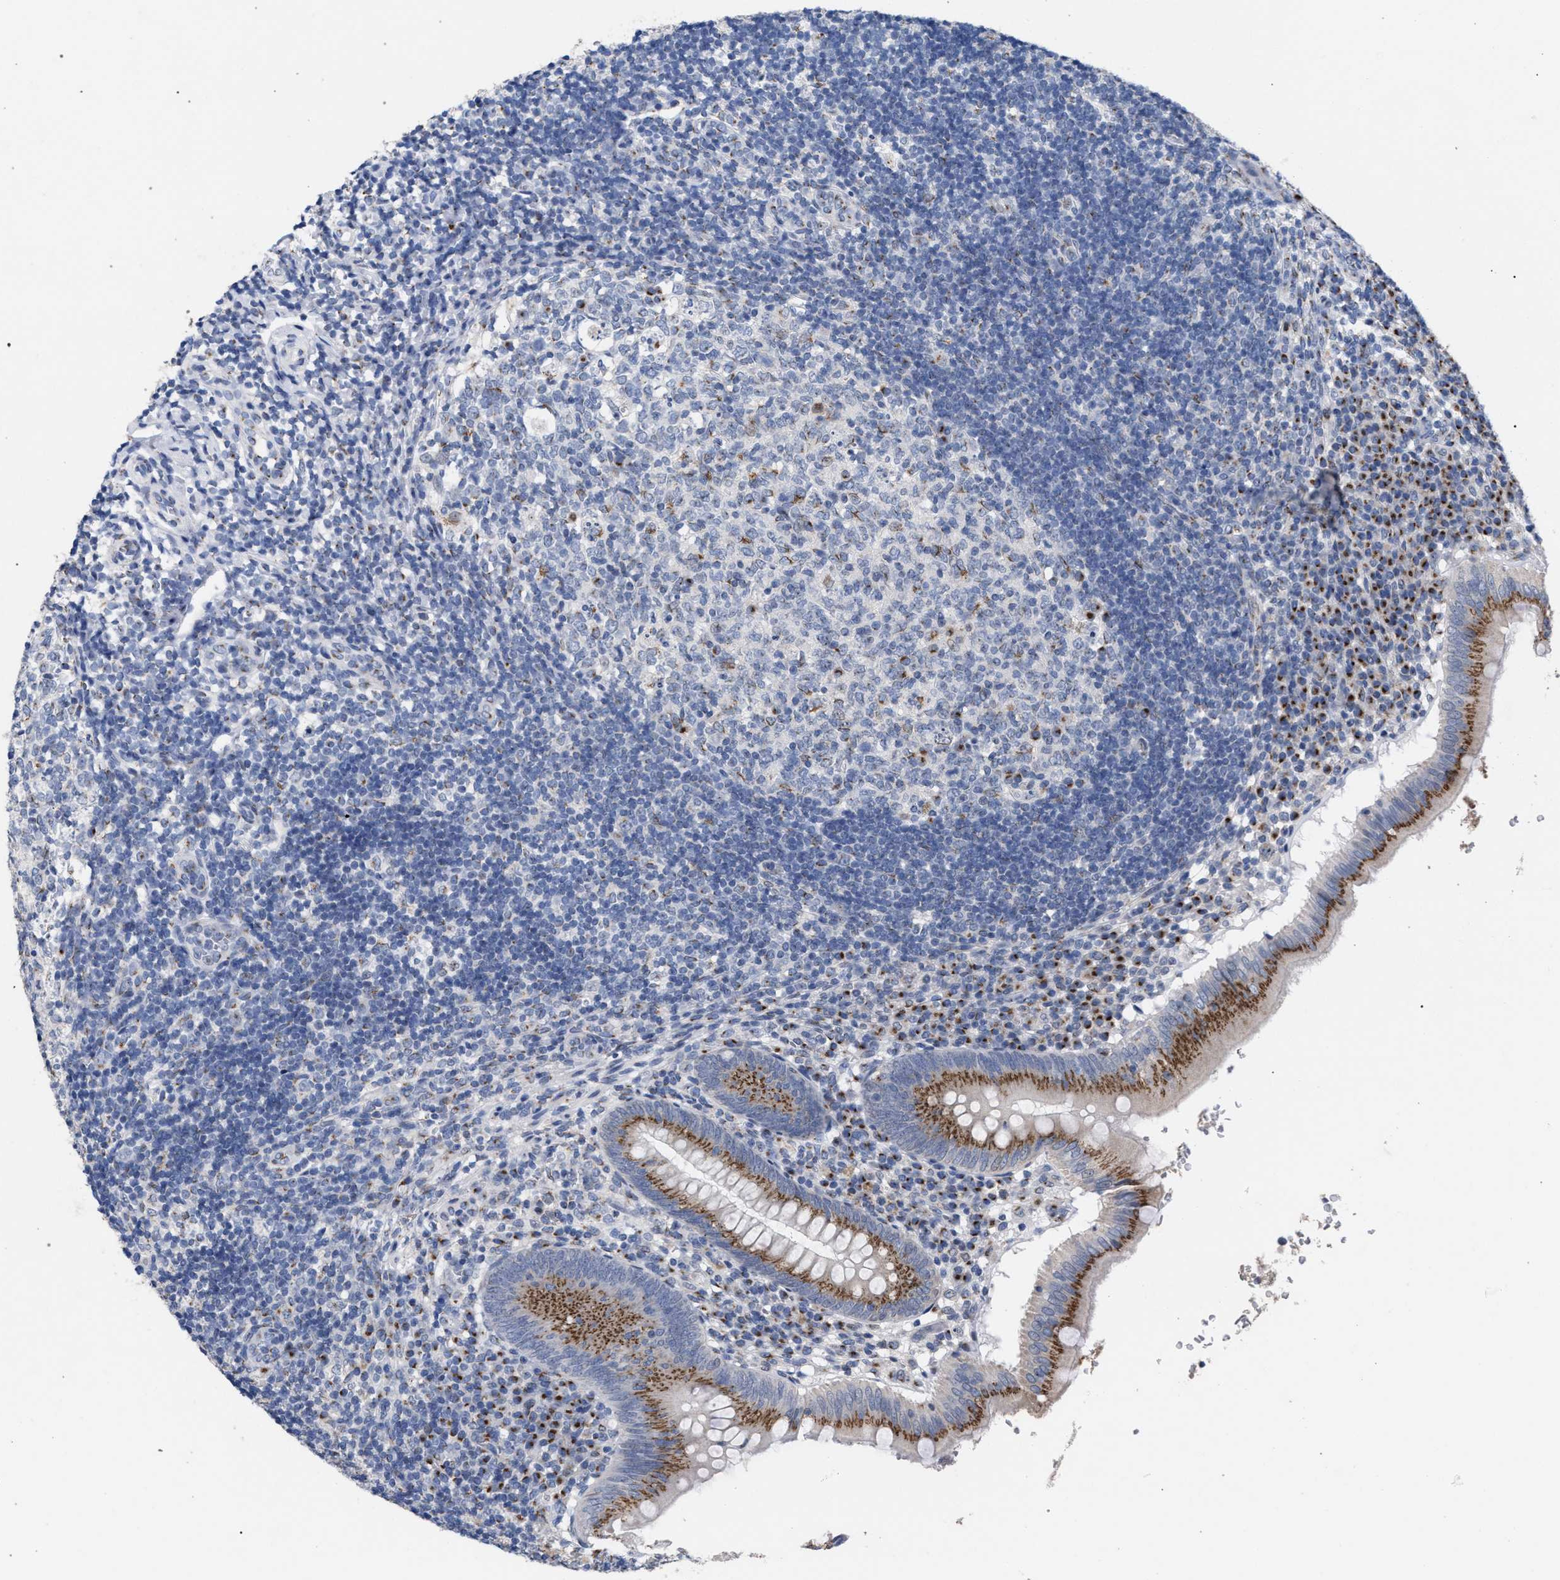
{"staining": {"intensity": "moderate", "quantity": ">75%", "location": "cytoplasmic/membranous"}, "tissue": "appendix", "cell_type": "Glandular cells", "image_type": "normal", "snomed": [{"axis": "morphology", "description": "Normal tissue, NOS"}, {"axis": "topography", "description": "Appendix"}], "caption": "Brown immunohistochemical staining in unremarkable appendix exhibits moderate cytoplasmic/membranous positivity in approximately >75% of glandular cells. (Stains: DAB in brown, nuclei in blue, Microscopy: brightfield microscopy at high magnification).", "gene": "GOLGA2", "patient": {"sex": "male", "age": 8}}